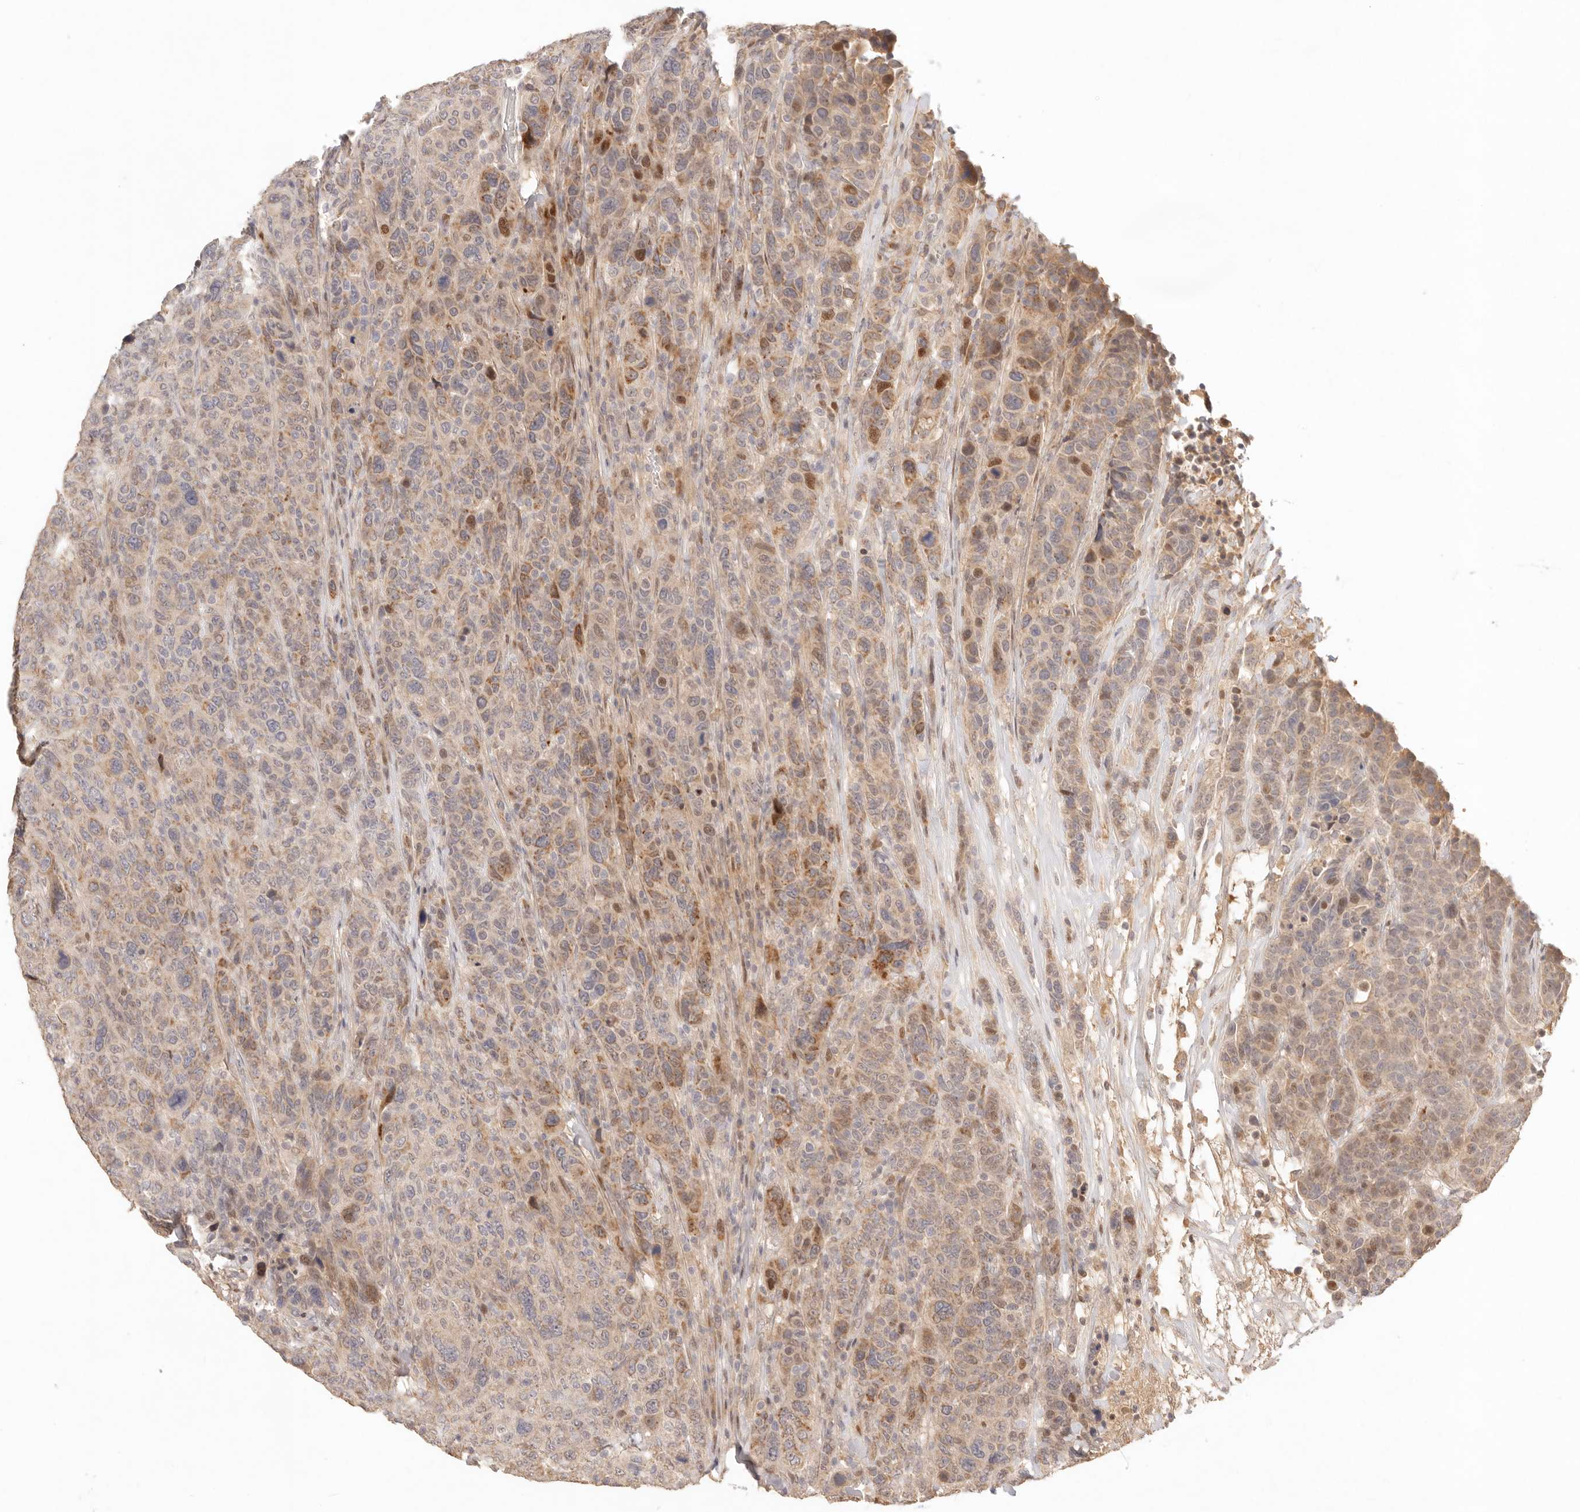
{"staining": {"intensity": "moderate", "quantity": "25%-75%", "location": "cytoplasmic/membranous"}, "tissue": "breast cancer", "cell_type": "Tumor cells", "image_type": "cancer", "snomed": [{"axis": "morphology", "description": "Duct carcinoma"}, {"axis": "topography", "description": "Breast"}], "caption": "Breast cancer (invasive ductal carcinoma) tissue shows moderate cytoplasmic/membranous staining in about 25%-75% of tumor cells, visualized by immunohistochemistry. (Stains: DAB (3,3'-diaminobenzidine) in brown, nuclei in blue, Microscopy: brightfield microscopy at high magnification).", "gene": "PHLDA3", "patient": {"sex": "female", "age": 37}}